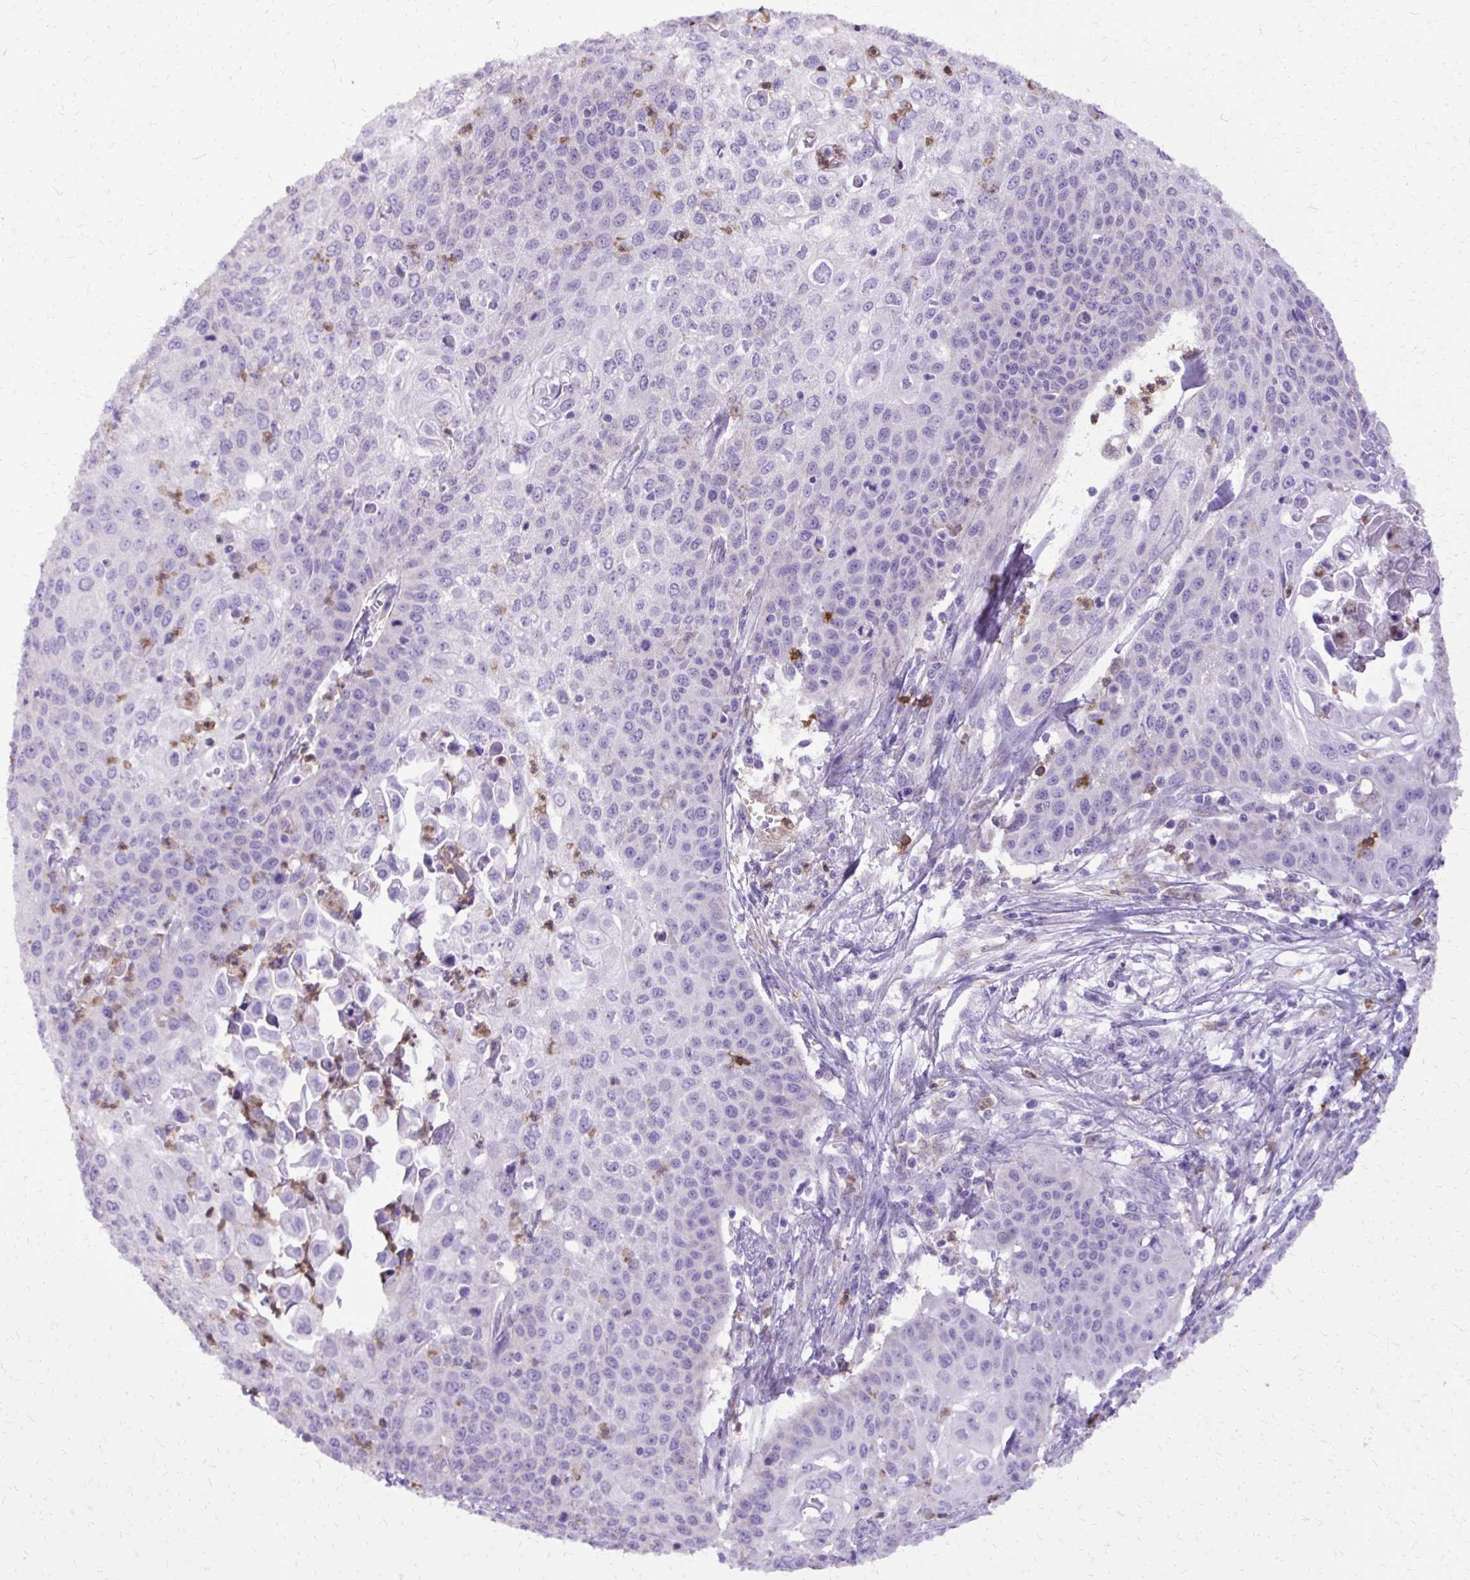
{"staining": {"intensity": "negative", "quantity": "none", "location": "none"}, "tissue": "cervical cancer", "cell_type": "Tumor cells", "image_type": "cancer", "snomed": [{"axis": "morphology", "description": "Squamous cell carcinoma, NOS"}, {"axis": "topography", "description": "Cervix"}], "caption": "Squamous cell carcinoma (cervical) stained for a protein using immunohistochemistry shows no staining tumor cells.", "gene": "CAT", "patient": {"sex": "female", "age": 65}}